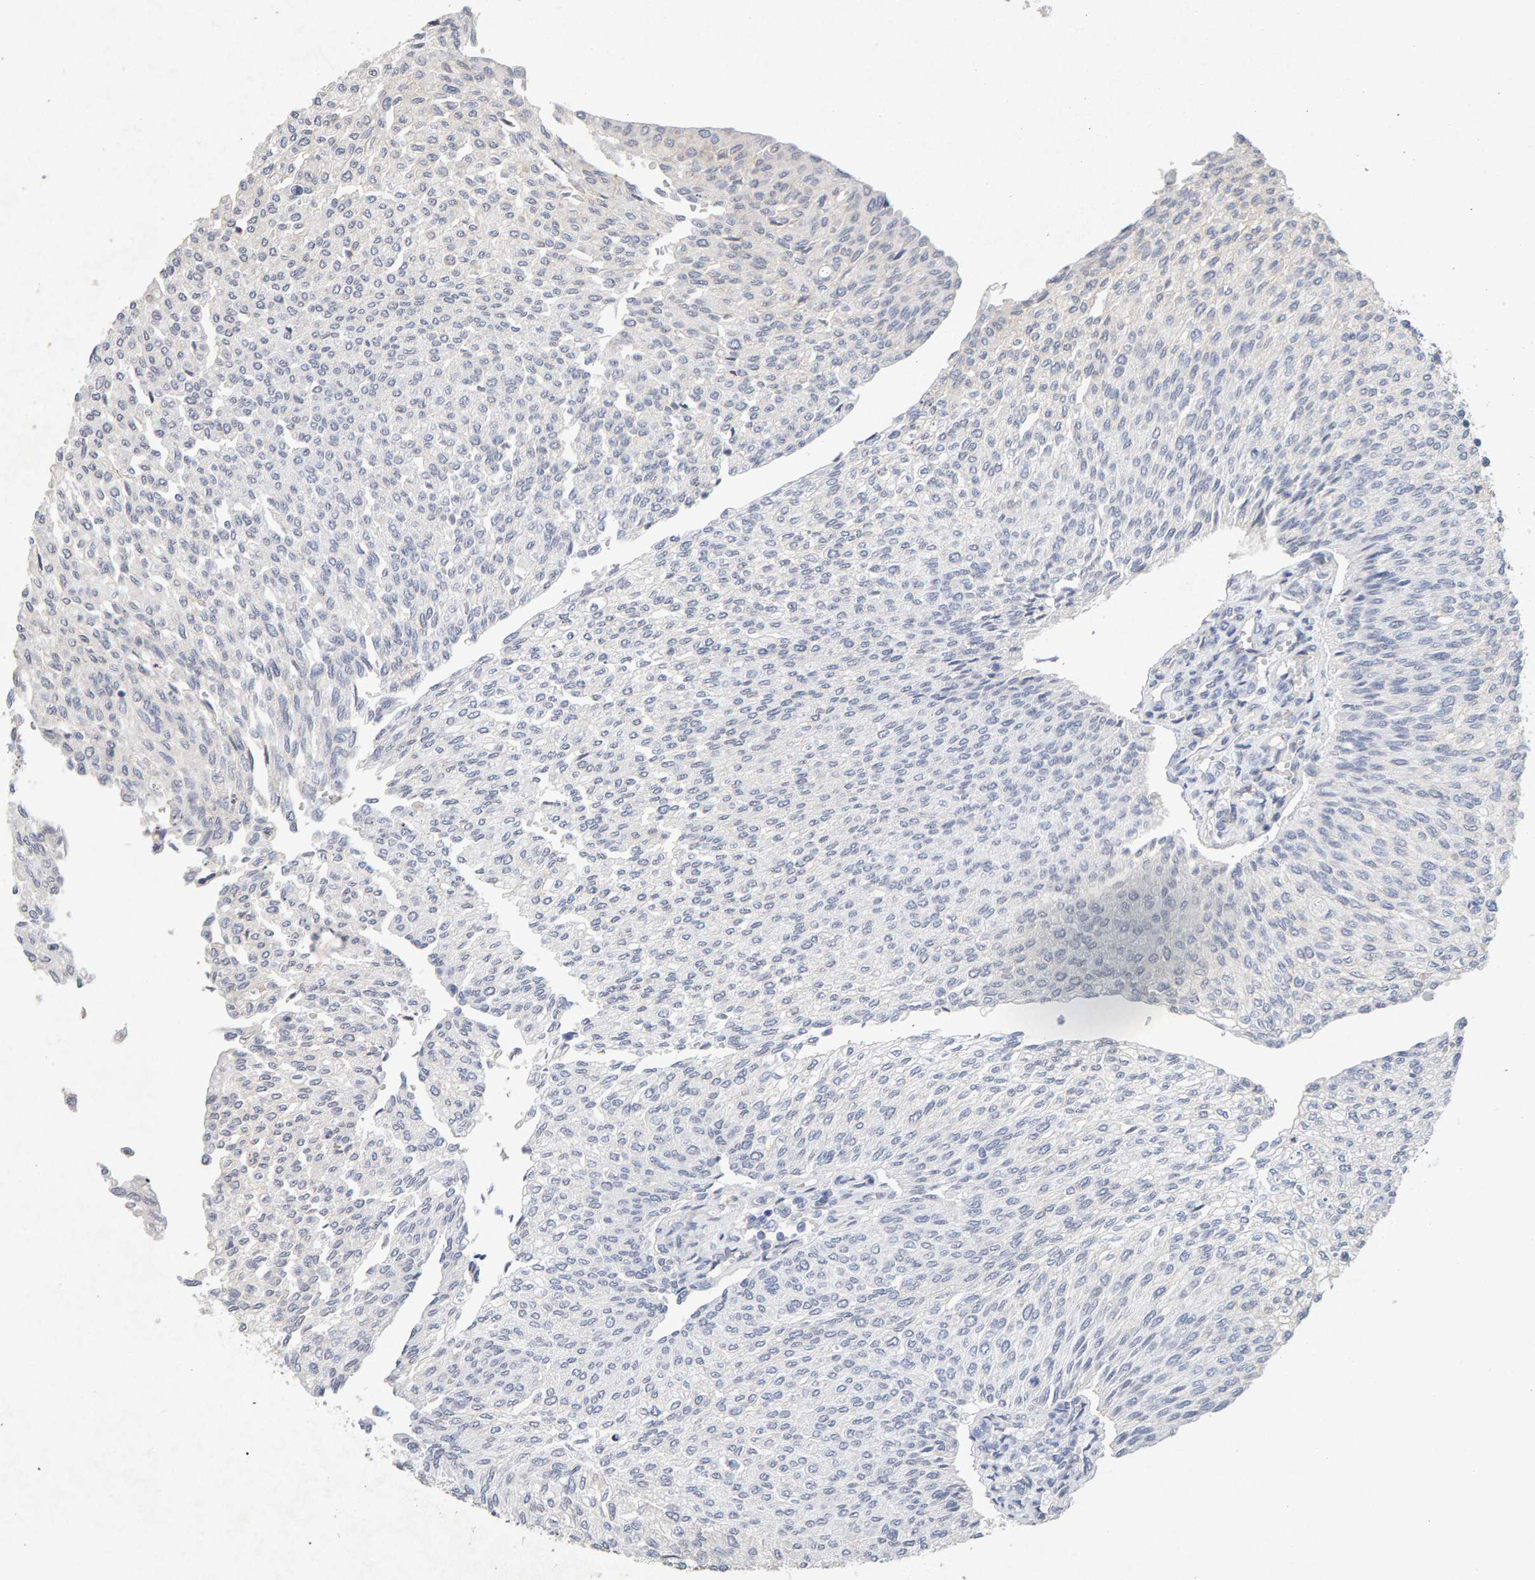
{"staining": {"intensity": "negative", "quantity": "none", "location": "none"}, "tissue": "urothelial cancer", "cell_type": "Tumor cells", "image_type": "cancer", "snomed": [{"axis": "morphology", "description": "Urothelial carcinoma, Low grade"}, {"axis": "topography", "description": "Urinary bladder"}], "caption": "DAB immunohistochemical staining of urothelial cancer exhibits no significant positivity in tumor cells.", "gene": "PTPRM", "patient": {"sex": "female", "age": 79}}